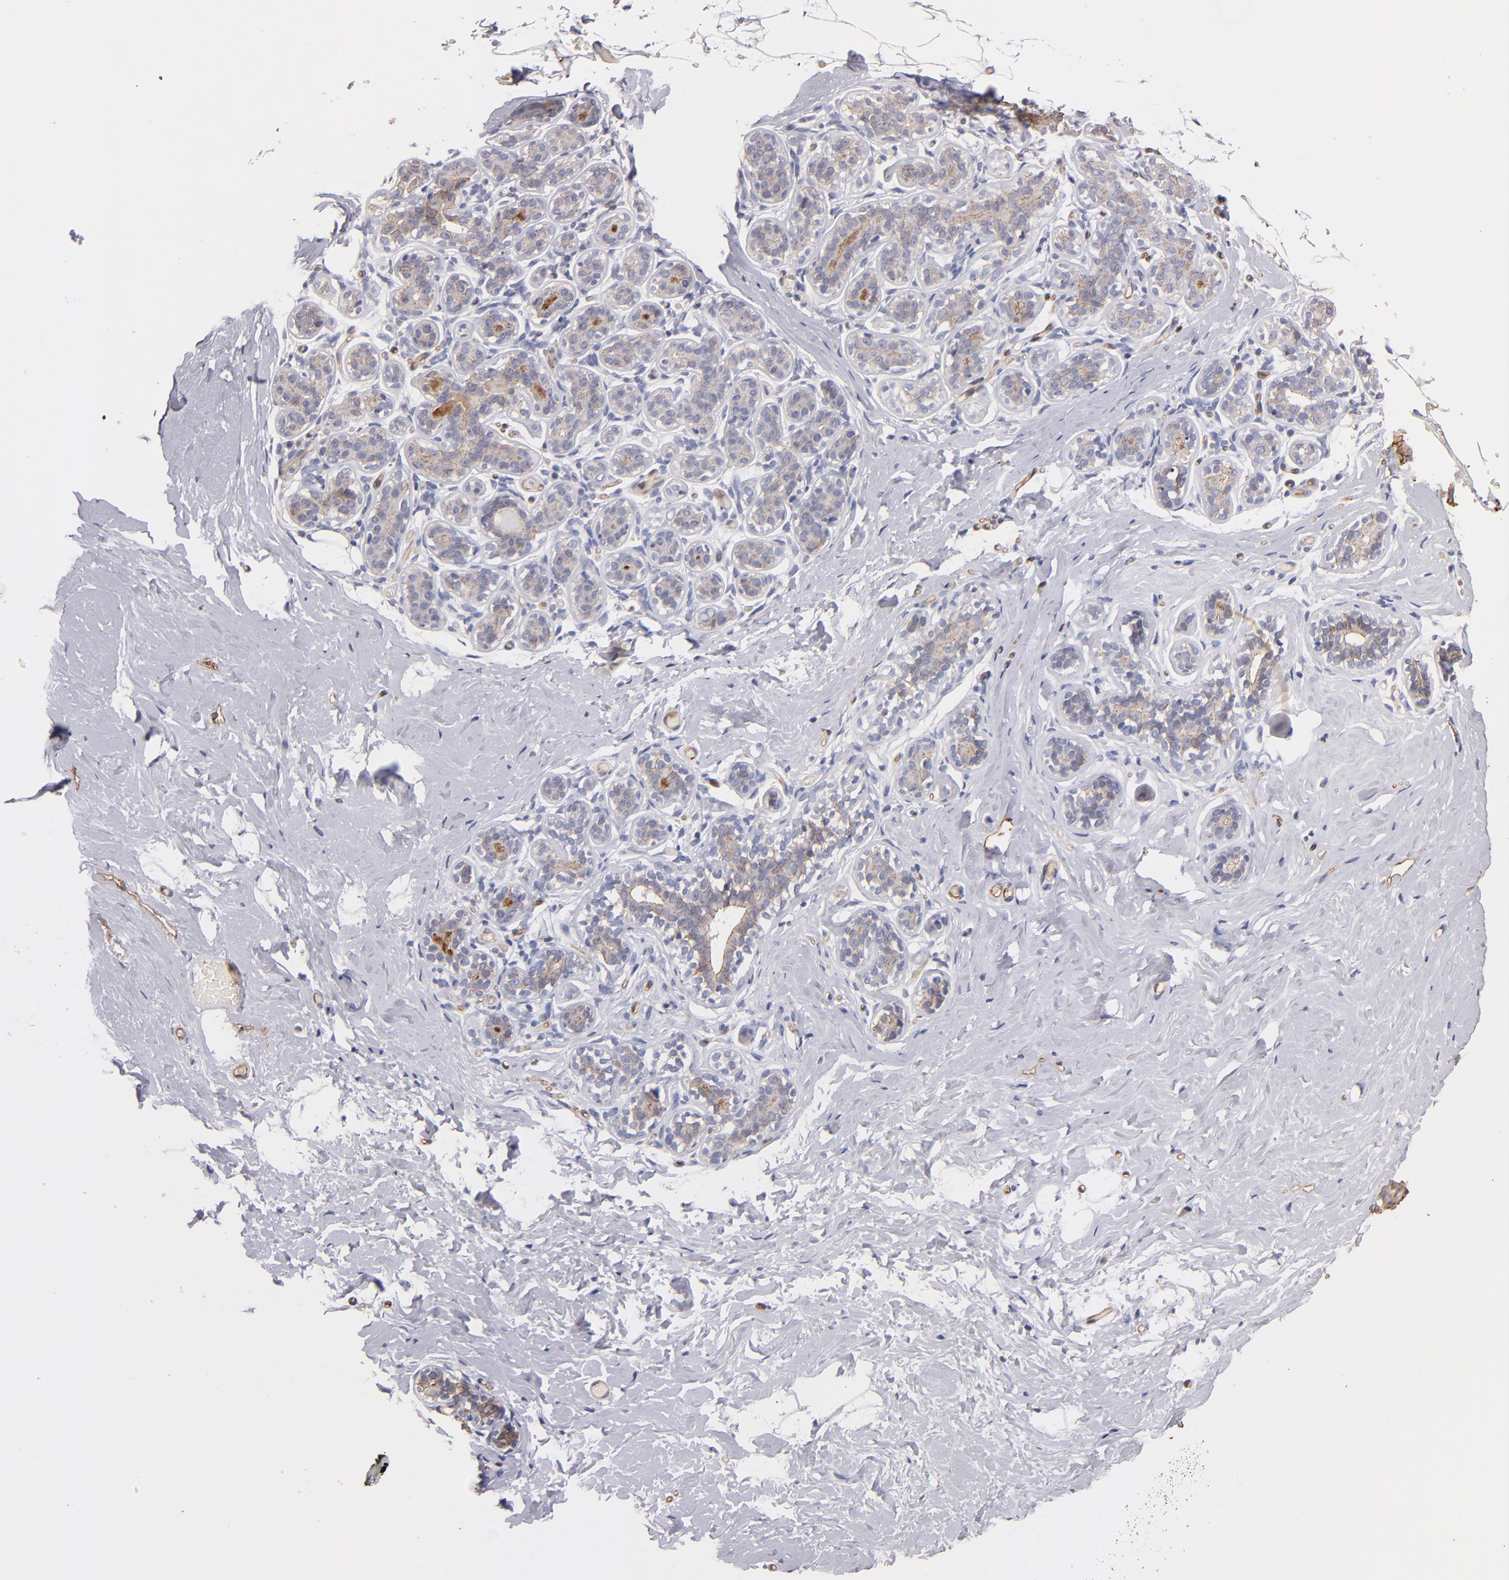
{"staining": {"intensity": "negative", "quantity": "none", "location": "none"}, "tissue": "breast", "cell_type": "Adipocytes", "image_type": "normal", "snomed": [{"axis": "morphology", "description": "Normal tissue, NOS"}, {"axis": "topography", "description": "Breast"}, {"axis": "topography", "description": "Soft tissue"}], "caption": "A high-resolution image shows immunohistochemistry staining of unremarkable breast, which reveals no significant staining in adipocytes.", "gene": "CLDN5", "patient": {"sex": "female", "age": 75}}